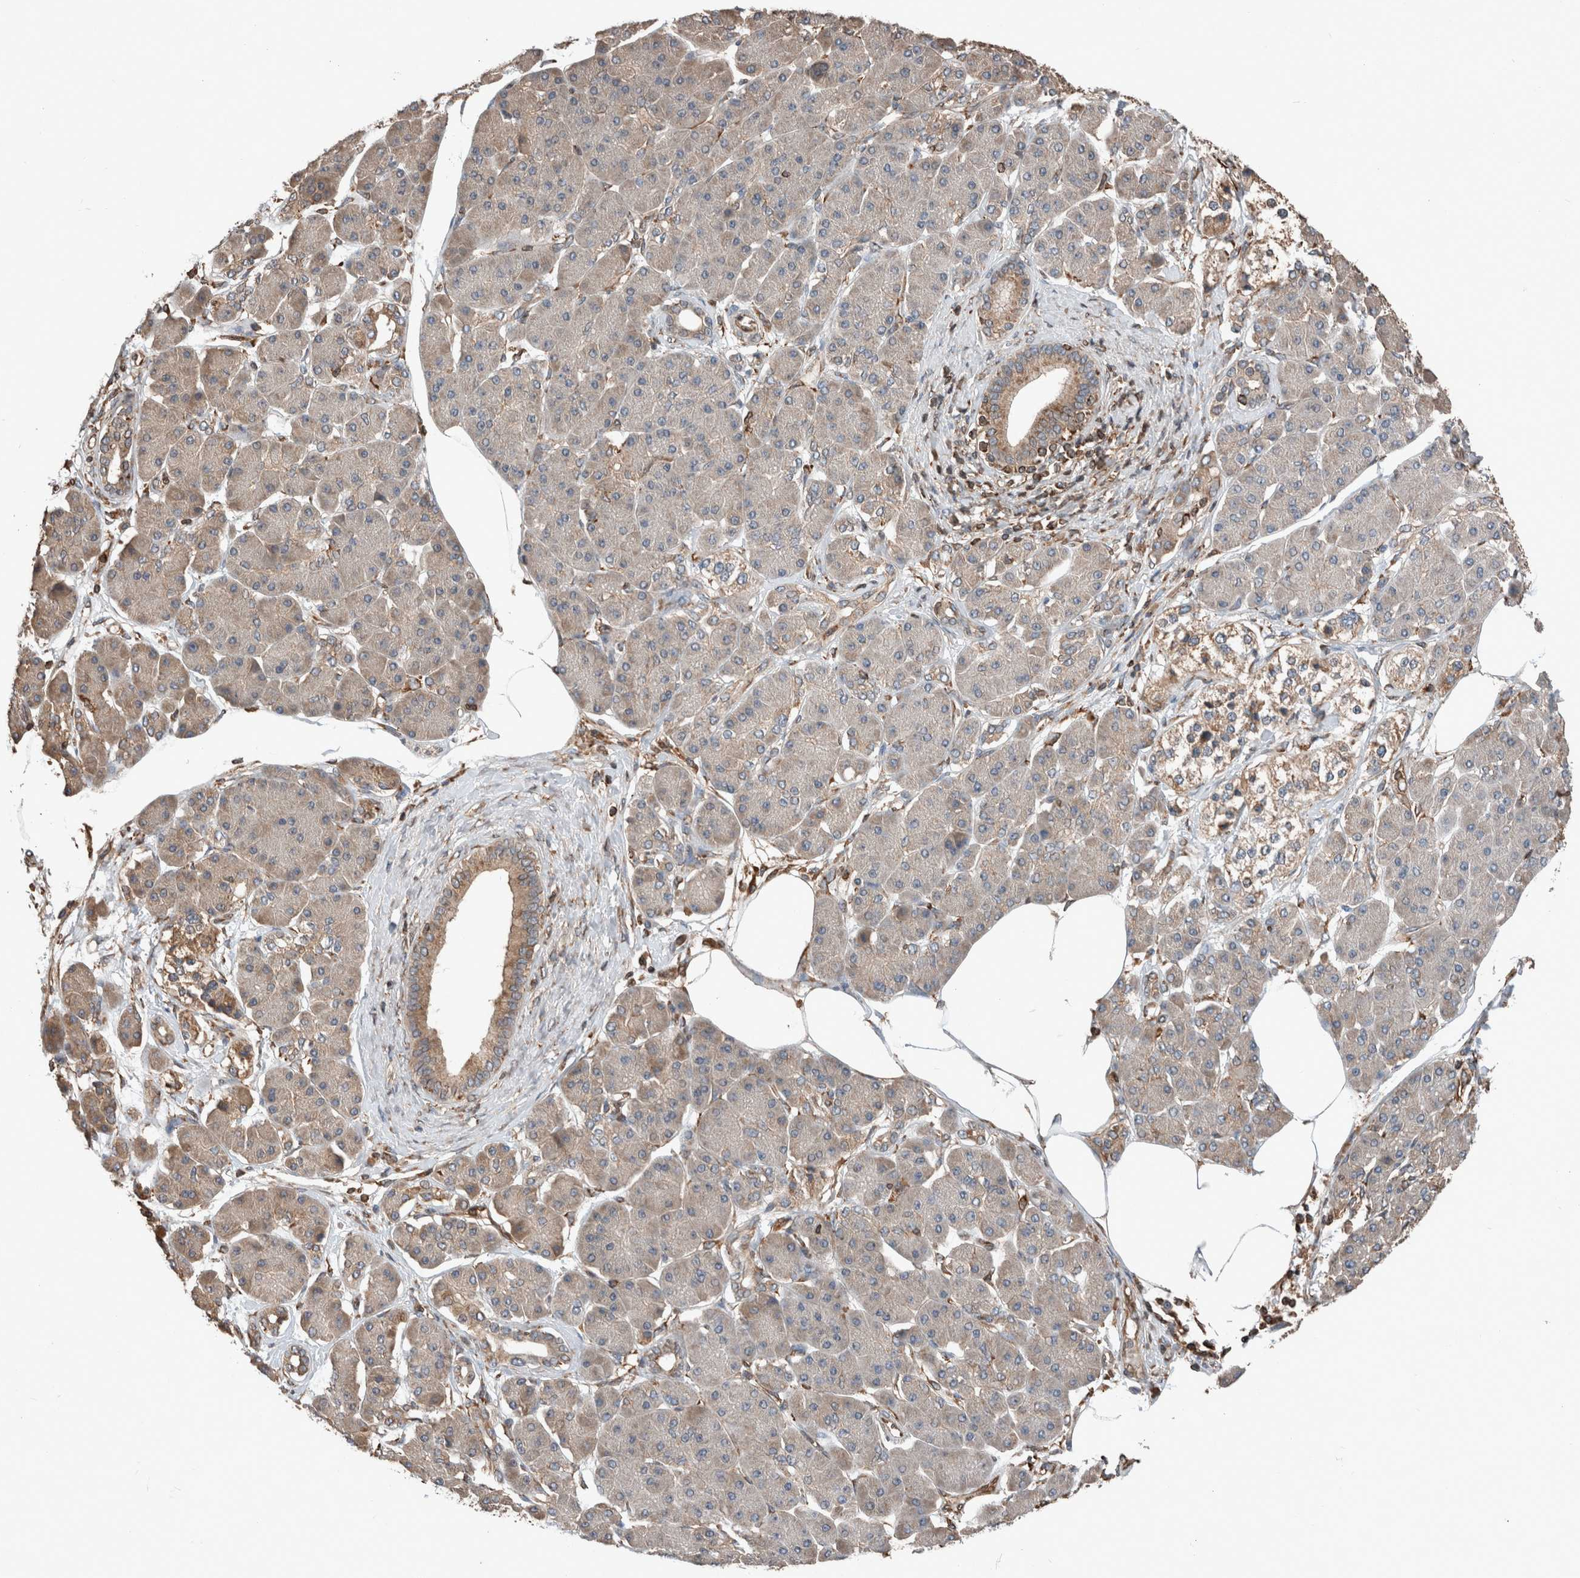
{"staining": {"intensity": "moderate", "quantity": "<25%", "location": "cytoplasmic/membranous"}, "tissue": "pancreatic cancer", "cell_type": "Tumor cells", "image_type": "cancer", "snomed": [{"axis": "morphology", "description": "Adenocarcinoma, NOS"}, {"axis": "morphology", "description": "Adenocarcinoma, metastatic, NOS"}, {"axis": "topography", "description": "Lymph node"}, {"axis": "topography", "description": "Pancreas"}, {"axis": "topography", "description": "Duodenum"}], "caption": "Immunohistochemistry (IHC) staining of pancreatic cancer (metastatic adenocarcinoma), which reveals low levels of moderate cytoplasmic/membranous expression in about <25% of tumor cells indicating moderate cytoplasmic/membranous protein expression. The staining was performed using DAB (3,3'-diaminobenzidine) (brown) for protein detection and nuclei were counterstained in hematoxylin (blue).", "gene": "ERAP2", "patient": {"sex": "female", "age": 64}}